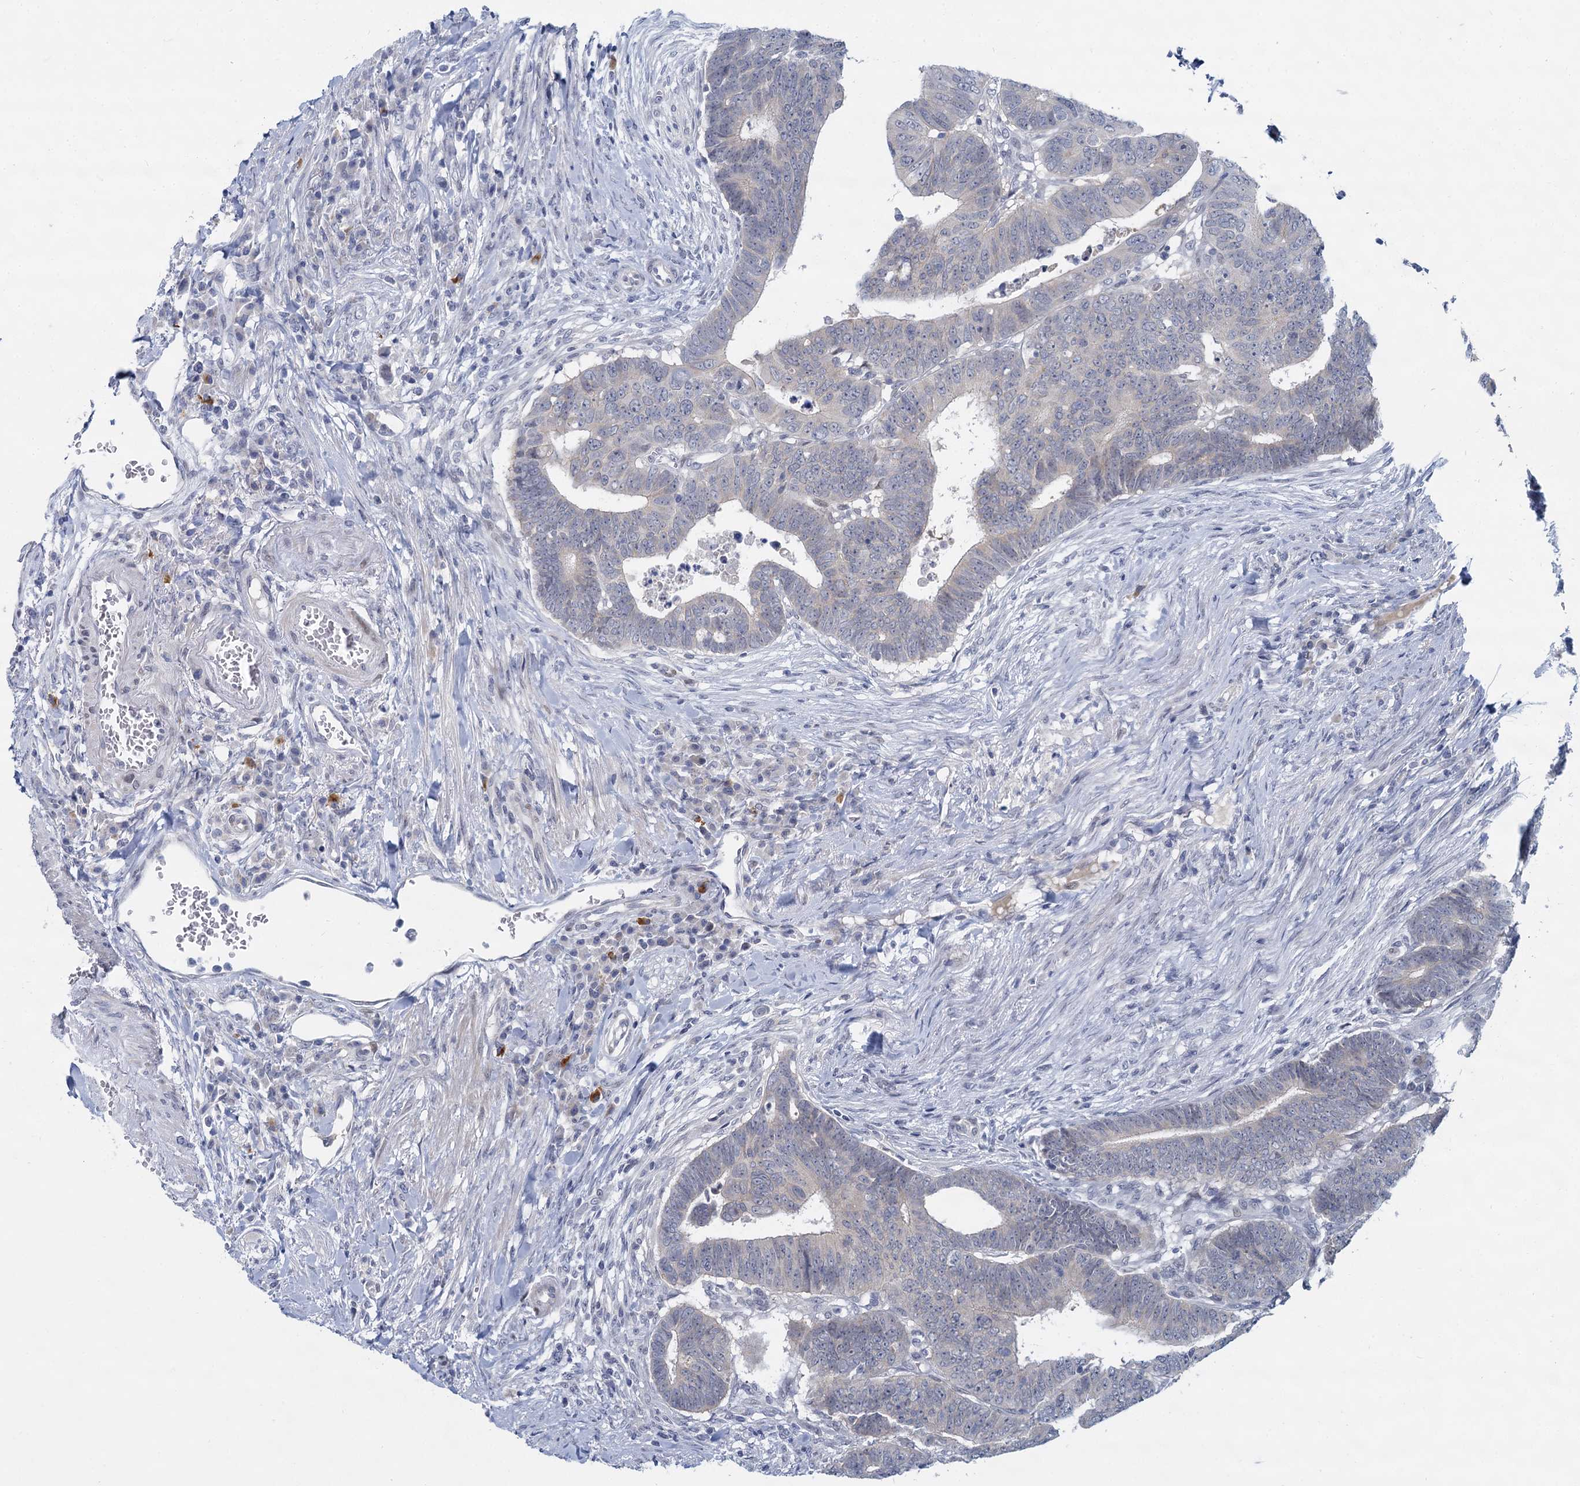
{"staining": {"intensity": "negative", "quantity": "none", "location": "none"}, "tissue": "colorectal cancer", "cell_type": "Tumor cells", "image_type": "cancer", "snomed": [{"axis": "morphology", "description": "Normal tissue, NOS"}, {"axis": "morphology", "description": "Adenocarcinoma, NOS"}, {"axis": "topography", "description": "Rectum"}], "caption": "Immunohistochemistry histopathology image of neoplastic tissue: human colorectal adenocarcinoma stained with DAB (3,3'-diaminobenzidine) shows no significant protein positivity in tumor cells.", "gene": "ACRBP", "patient": {"sex": "female", "age": 65}}